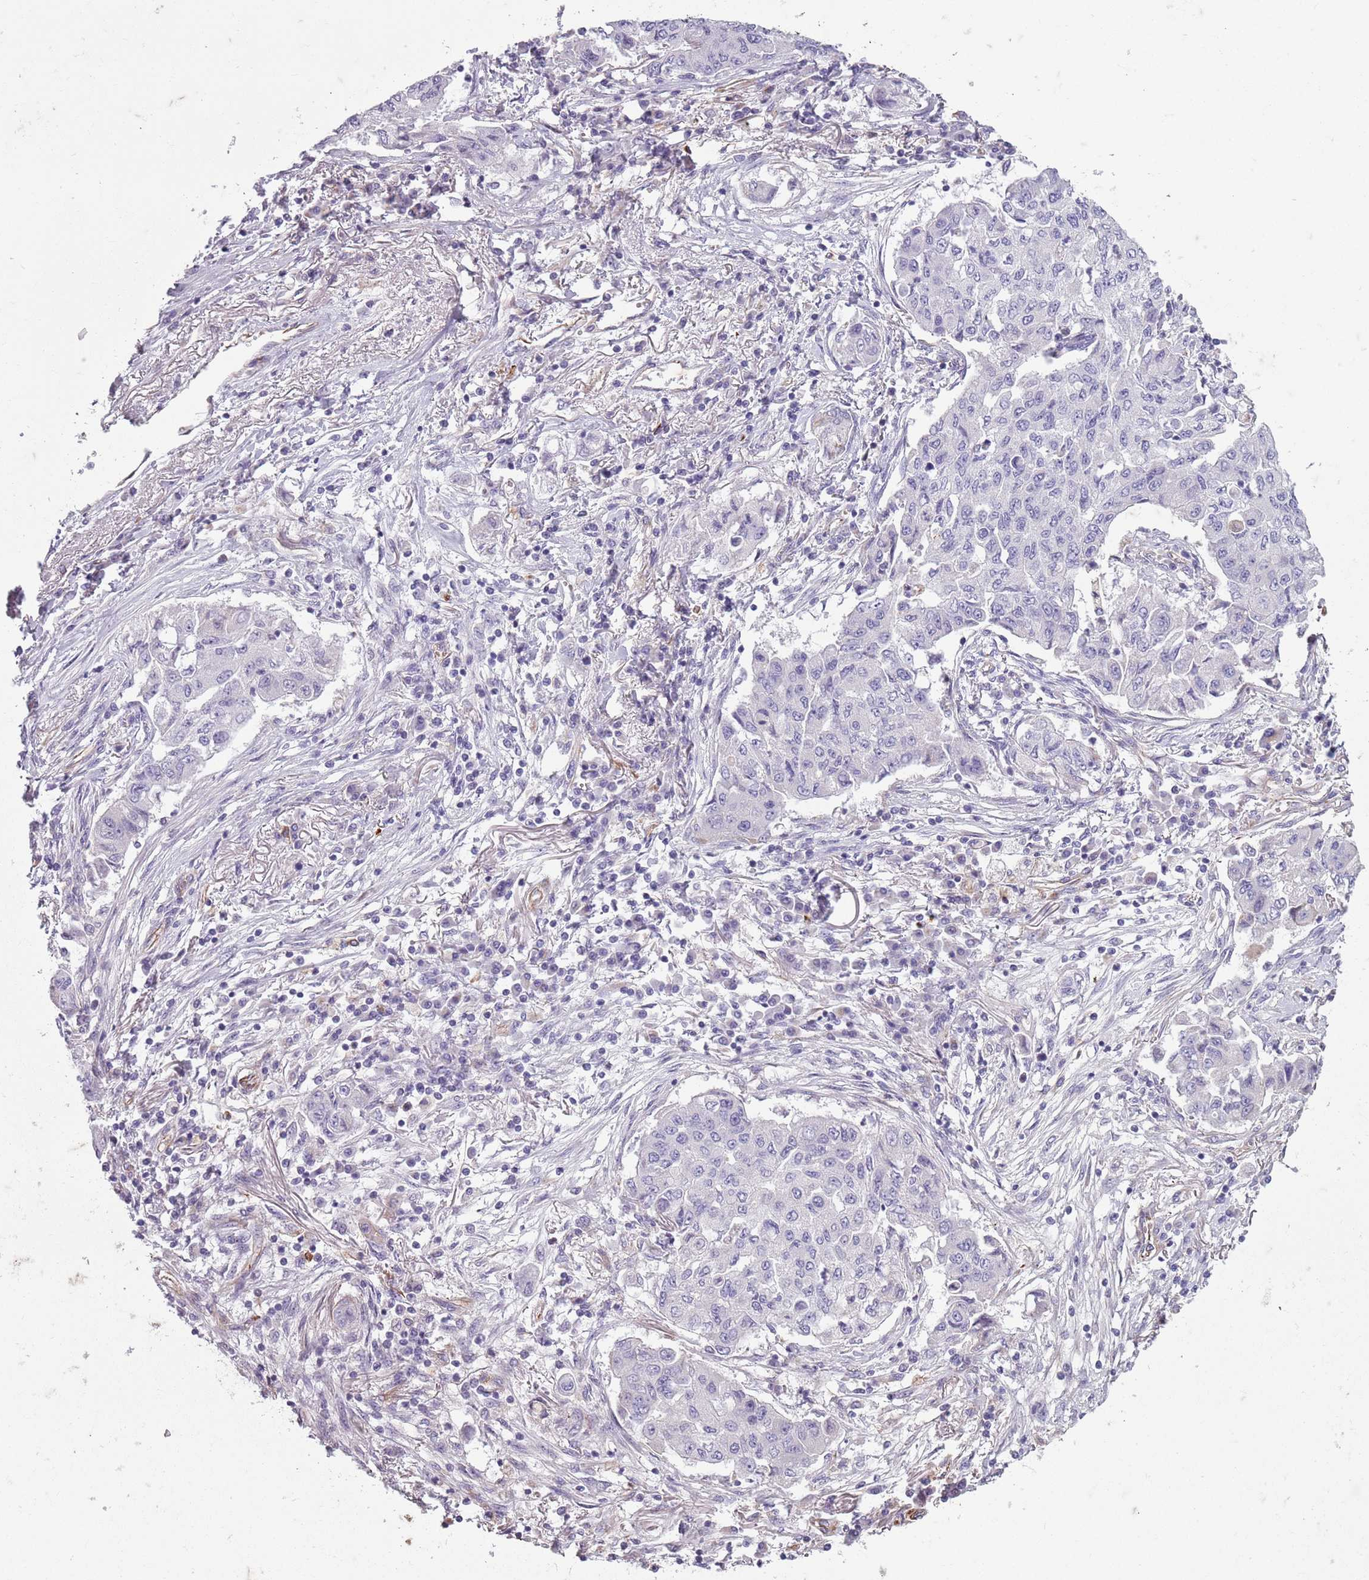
{"staining": {"intensity": "negative", "quantity": "none", "location": "none"}, "tissue": "lung cancer", "cell_type": "Tumor cells", "image_type": "cancer", "snomed": [{"axis": "morphology", "description": "Squamous cell carcinoma, NOS"}, {"axis": "topography", "description": "Lung"}], "caption": "Immunohistochemistry of lung squamous cell carcinoma exhibits no staining in tumor cells.", "gene": "TAS2R38", "patient": {"sex": "male", "age": 74}}